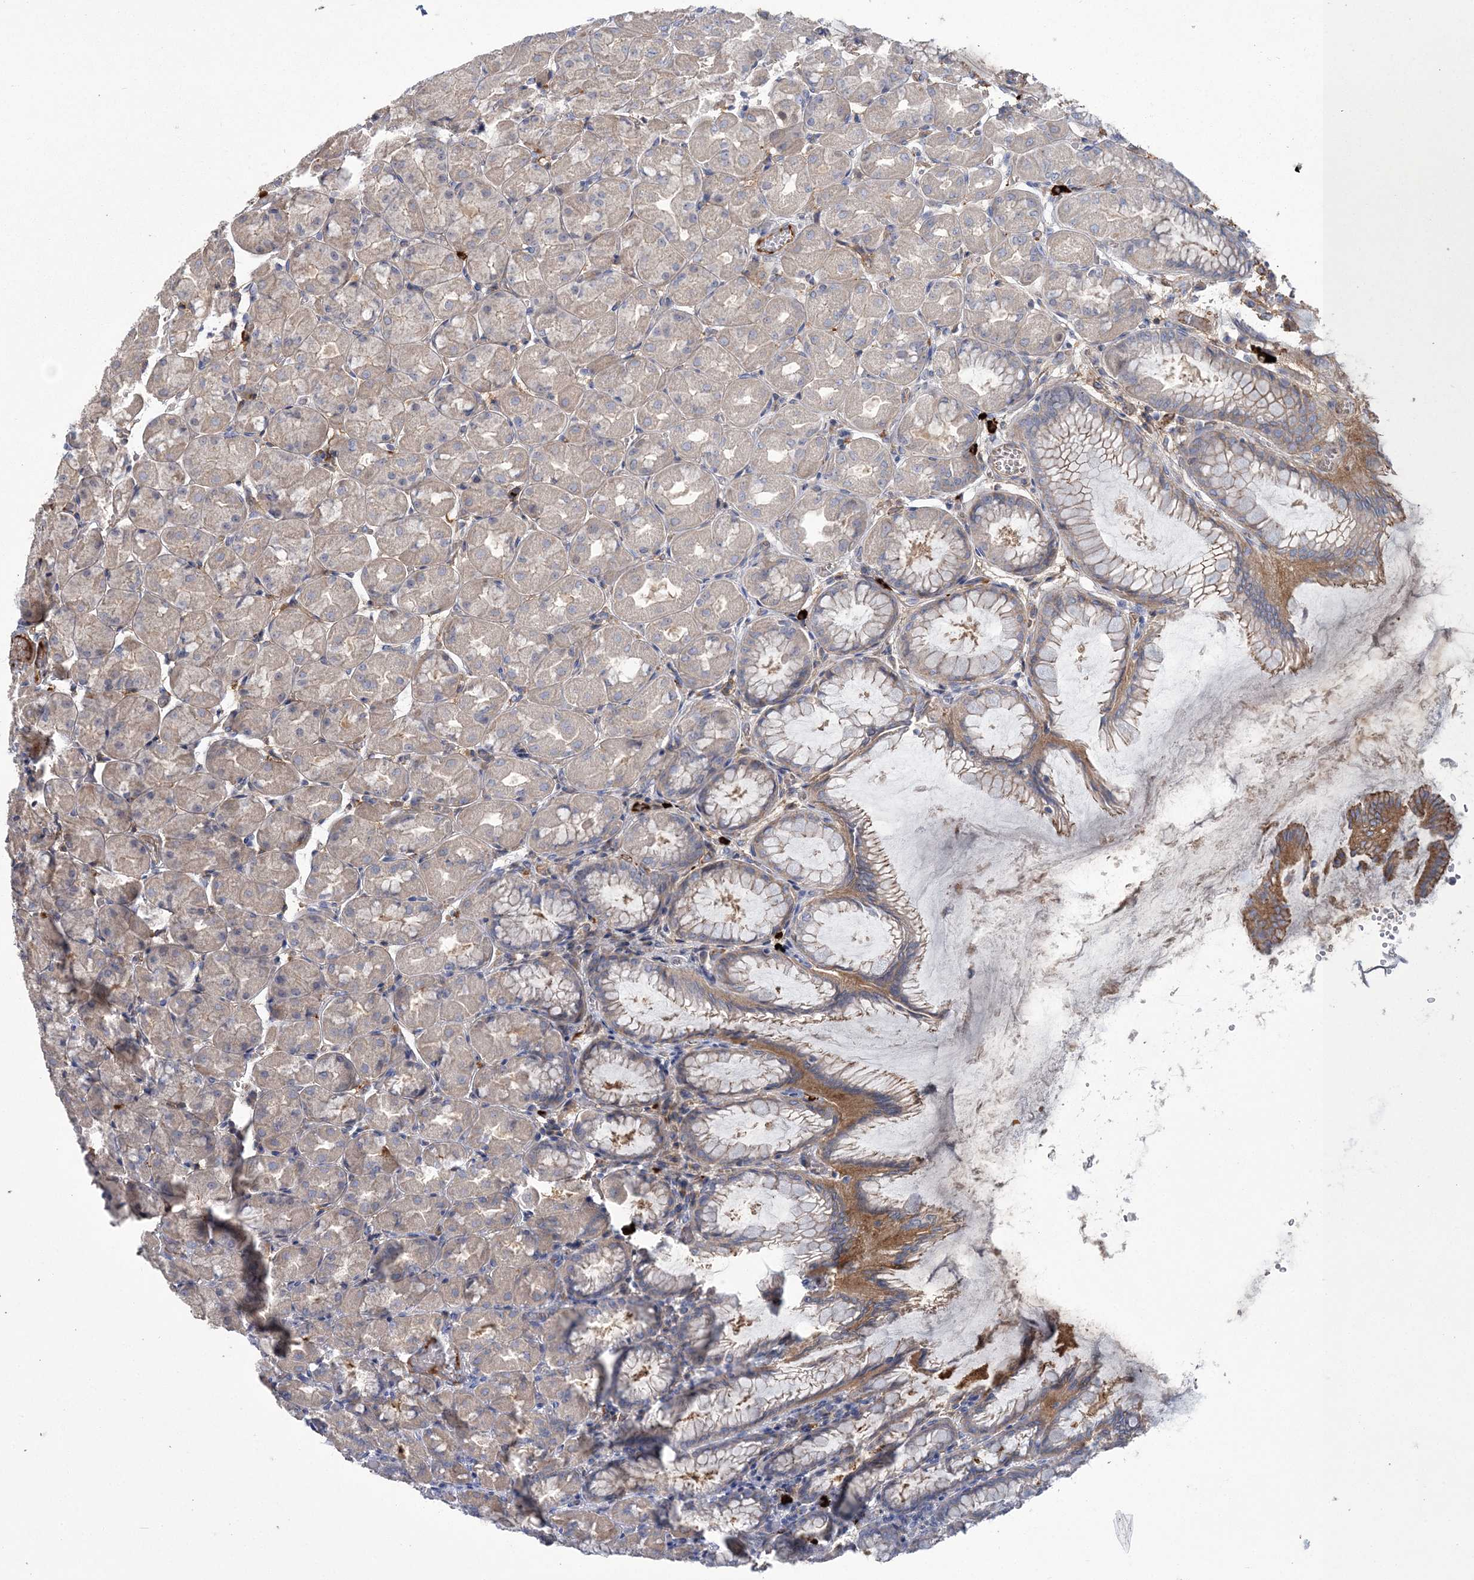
{"staining": {"intensity": "moderate", "quantity": "25%-75%", "location": "cytoplasmic/membranous"}, "tissue": "stomach", "cell_type": "Glandular cells", "image_type": "normal", "snomed": [{"axis": "morphology", "description": "Normal tissue, NOS"}, {"axis": "topography", "description": "Stomach, upper"}], "caption": "The immunohistochemical stain labels moderate cytoplasmic/membranous staining in glandular cells of unremarkable stomach. (IHC, brightfield microscopy, high magnification).", "gene": "WBP1L", "patient": {"sex": "female", "age": 56}}